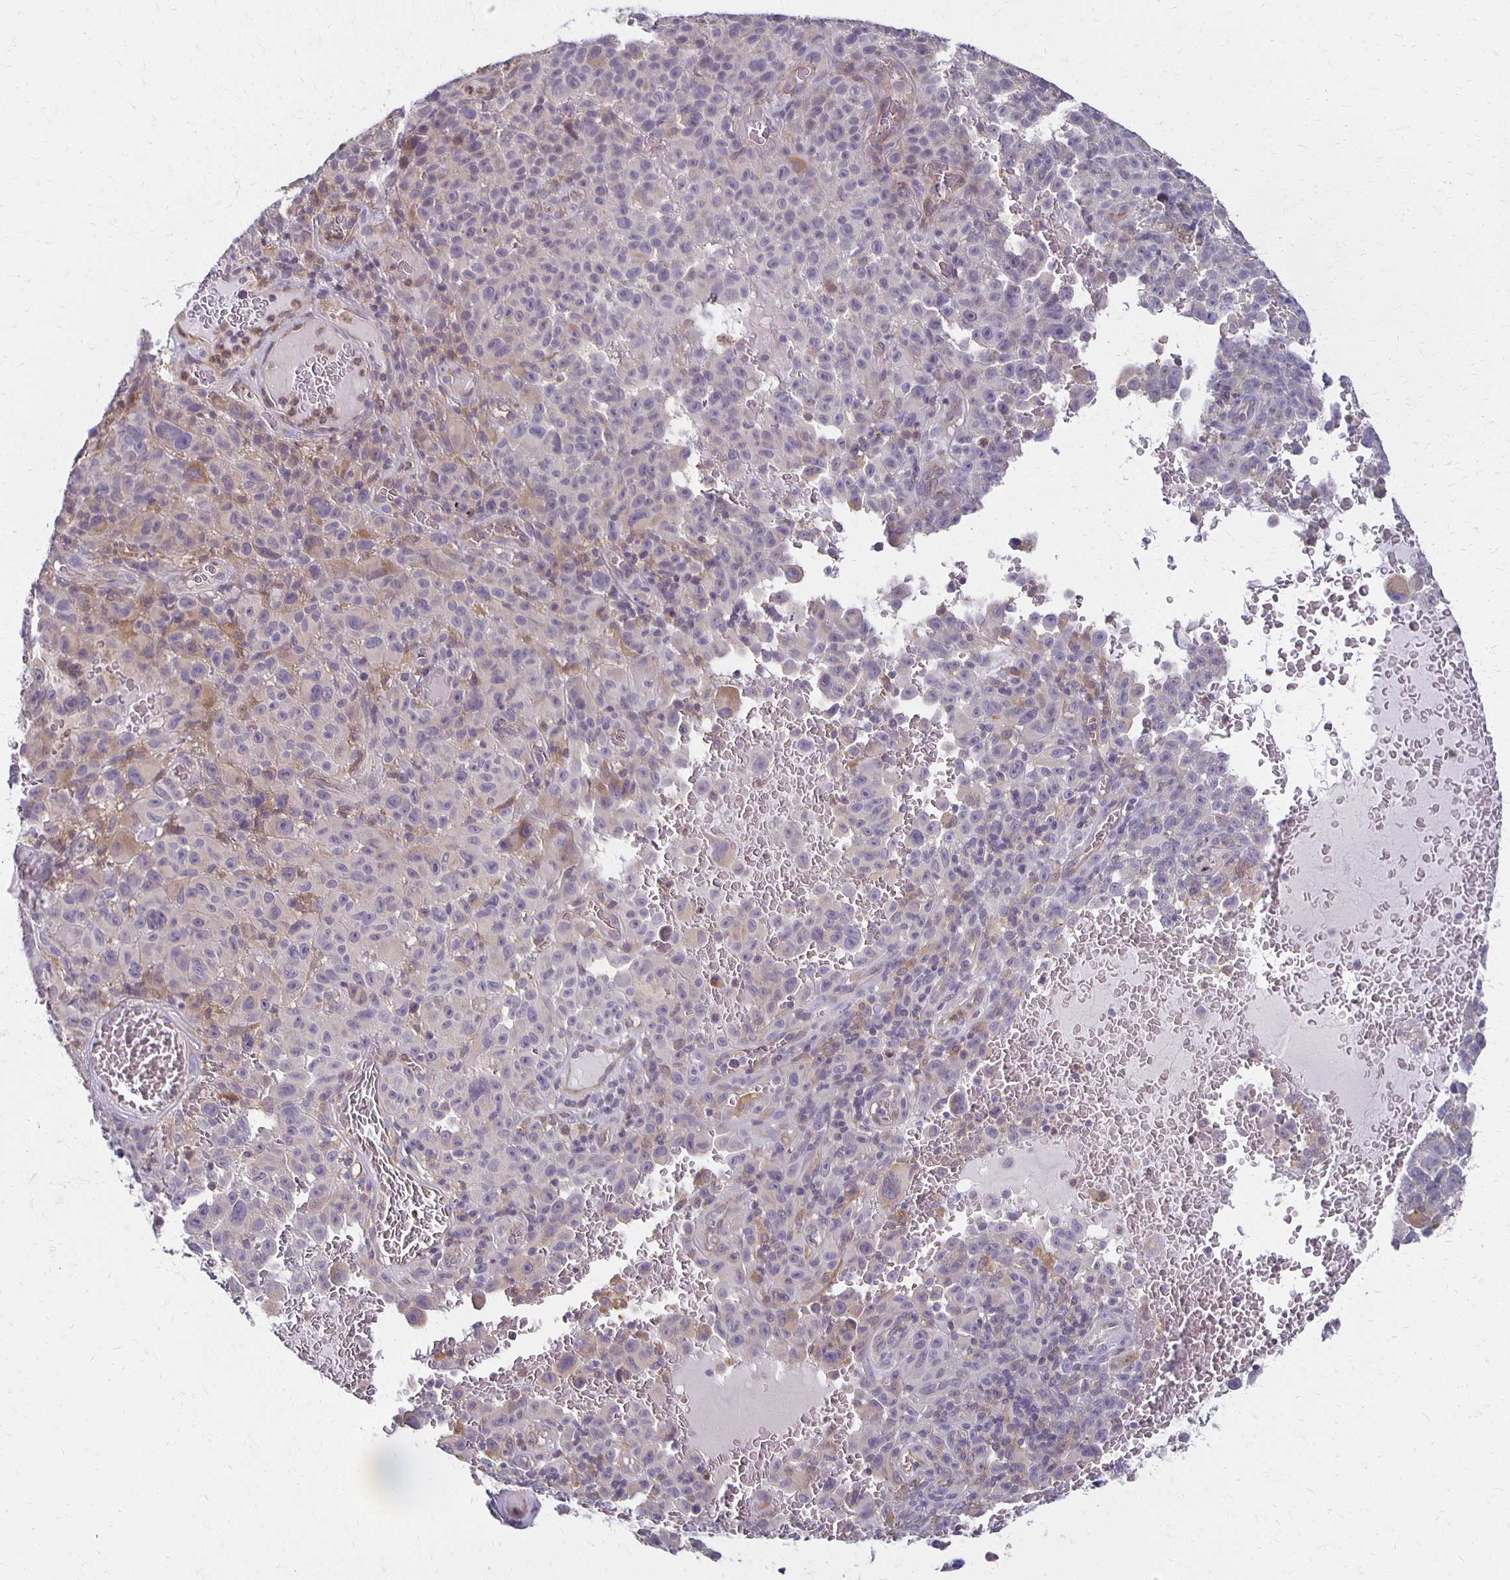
{"staining": {"intensity": "moderate", "quantity": "<25%", "location": "cytoplasmic/membranous"}, "tissue": "melanoma", "cell_type": "Tumor cells", "image_type": "cancer", "snomed": [{"axis": "morphology", "description": "Malignant melanoma, NOS"}, {"axis": "topography", "description": "Skin"}], "caption": "High-magnification brightfield microscopy of malignant melanoma stained with DAB (3,3'-diaminobenzidine) (brown) and counterstained with hematoxylin (blue). tumor cells exhibit moderate cytoplasmic/membranous positivity is seen in approximately<25% of cells.", "gene": "GPX4", "patient": {"sex": "female", "age": 82}}